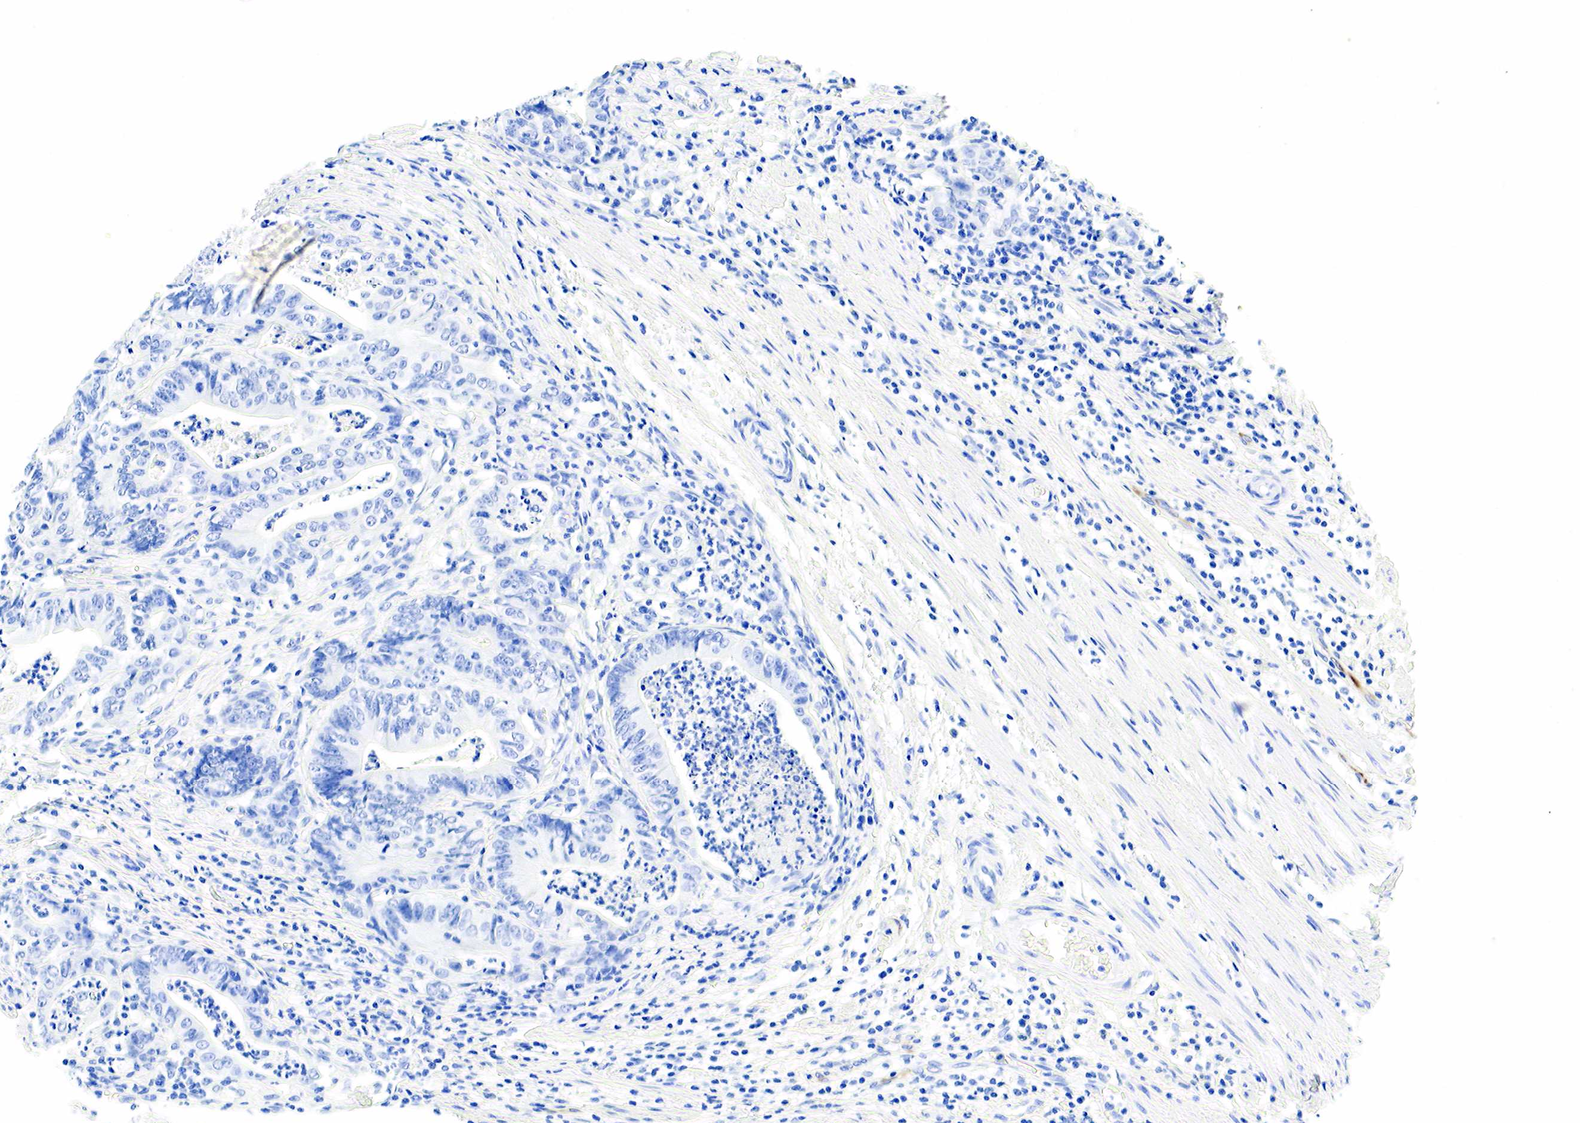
{"staining": {"intensity": "negative", "quantity": "none", "location": "none"}, "tissue": "stomach cancer", "cell_type": "Tumor cells", "image_type": "cancer", "snomed": [{"axis": "morphology", "description": "Adenocarcinoma, NOS"}, {"axis": "topography", "description": "Stomach, lower"}], "caption": "The micrograph reveals no significant expression in tumor cells of adenocarcinoma (stomach).", "gene": "KRT7", "patient": {"sex": "female", "age": 86}}